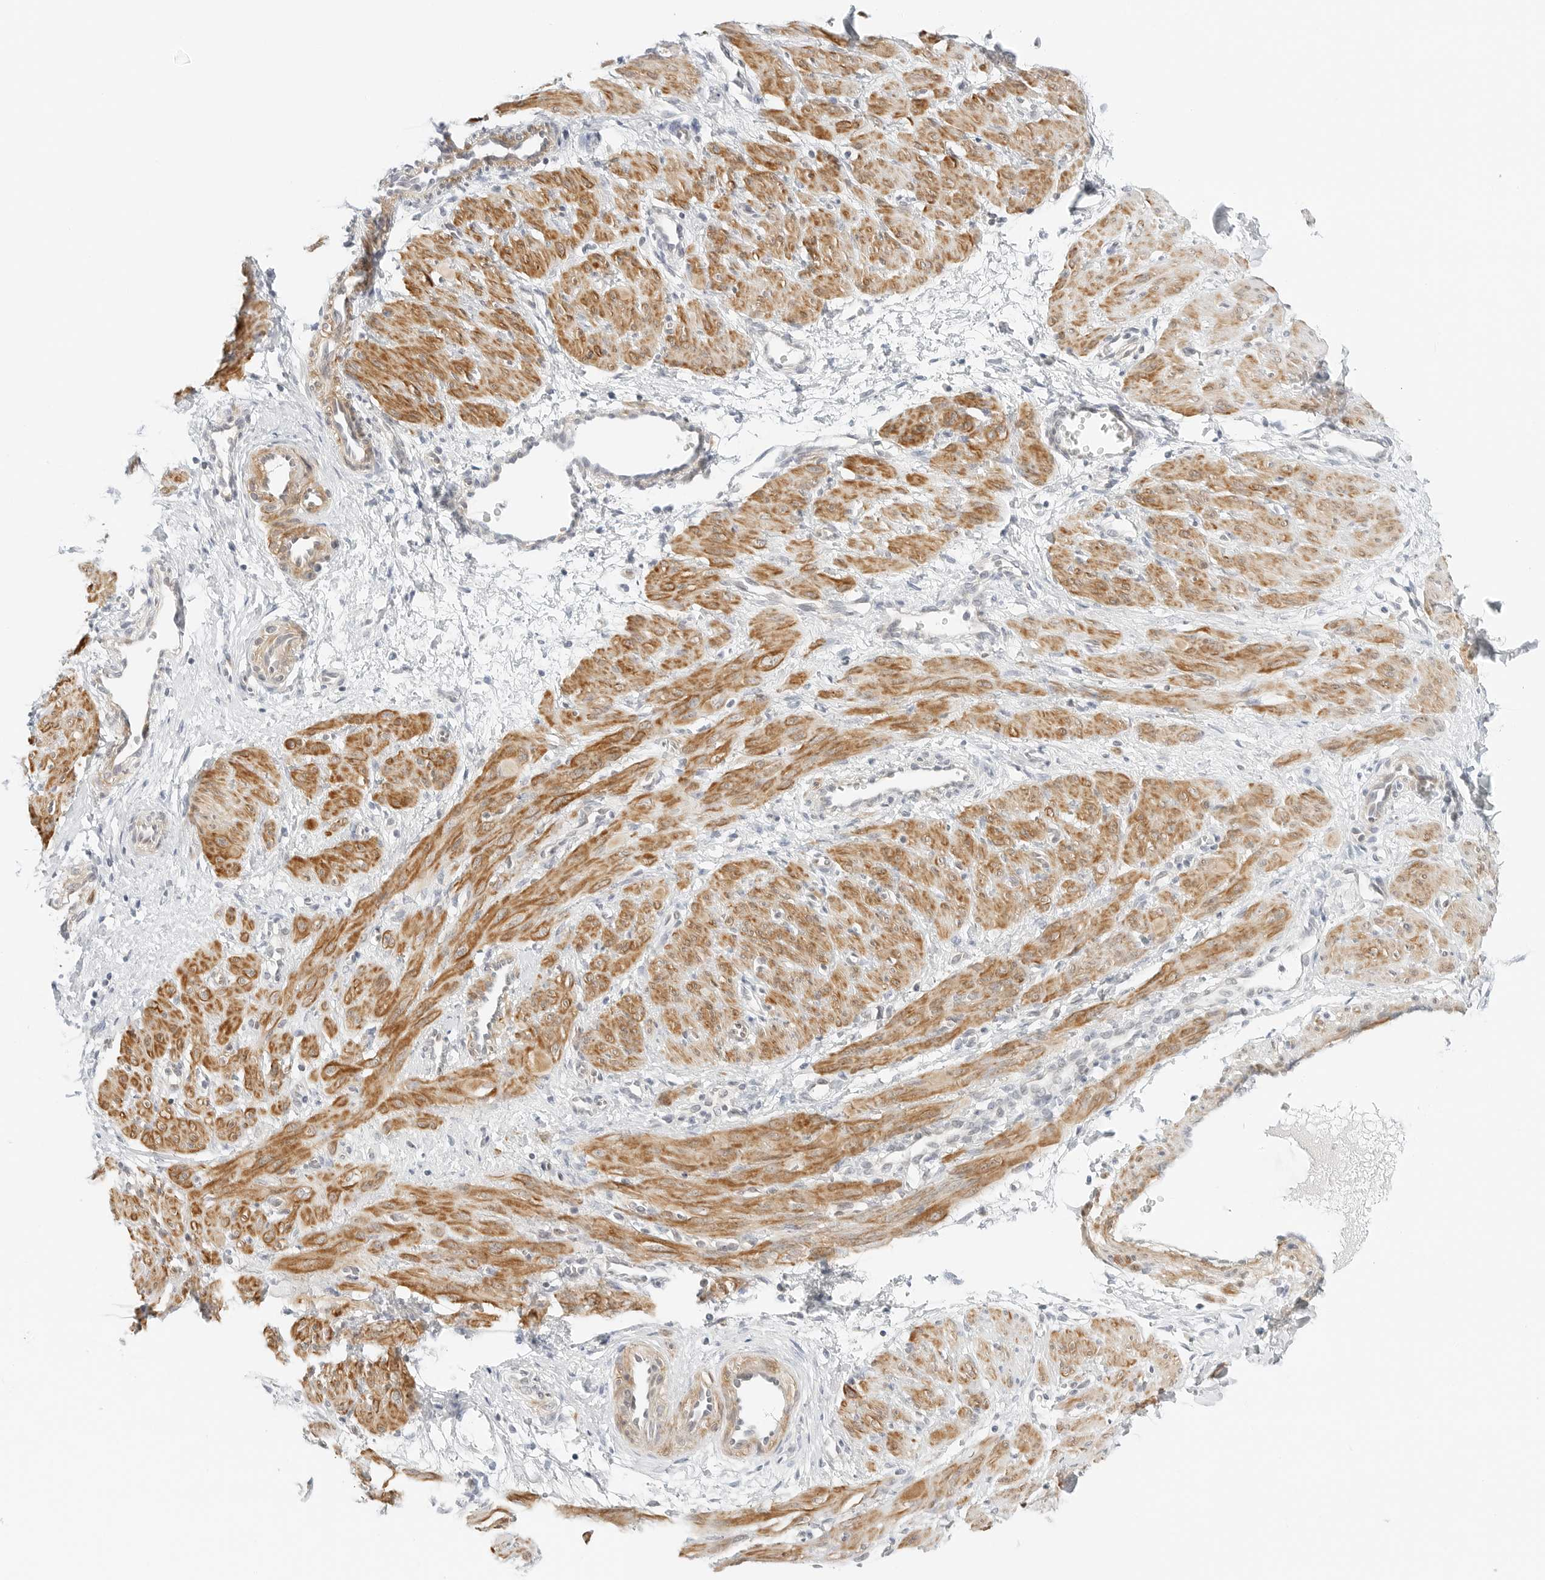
{"staining": {"intensity": "moderate", "quantity": ">75%", "location": "cytoplasmic/membranous"}, "tissue": "smooth muscle", "cell_type": "Smooth muscle cells", "image_type": "normal", "snomed": [{"axis": "morphology", "description": "Normal tissue, NOS"}, {"axis": "topography", "description": "Endometrium"}], "caption": "Immunohistochemical staining of unremarkable smooth muscle demonstrates moderate cytoplasmic/membranous protein staining in approximately >75% of smooth muscle cells.", "gene": "IQCC", "patient": {"sex": "female", "age": 33}}